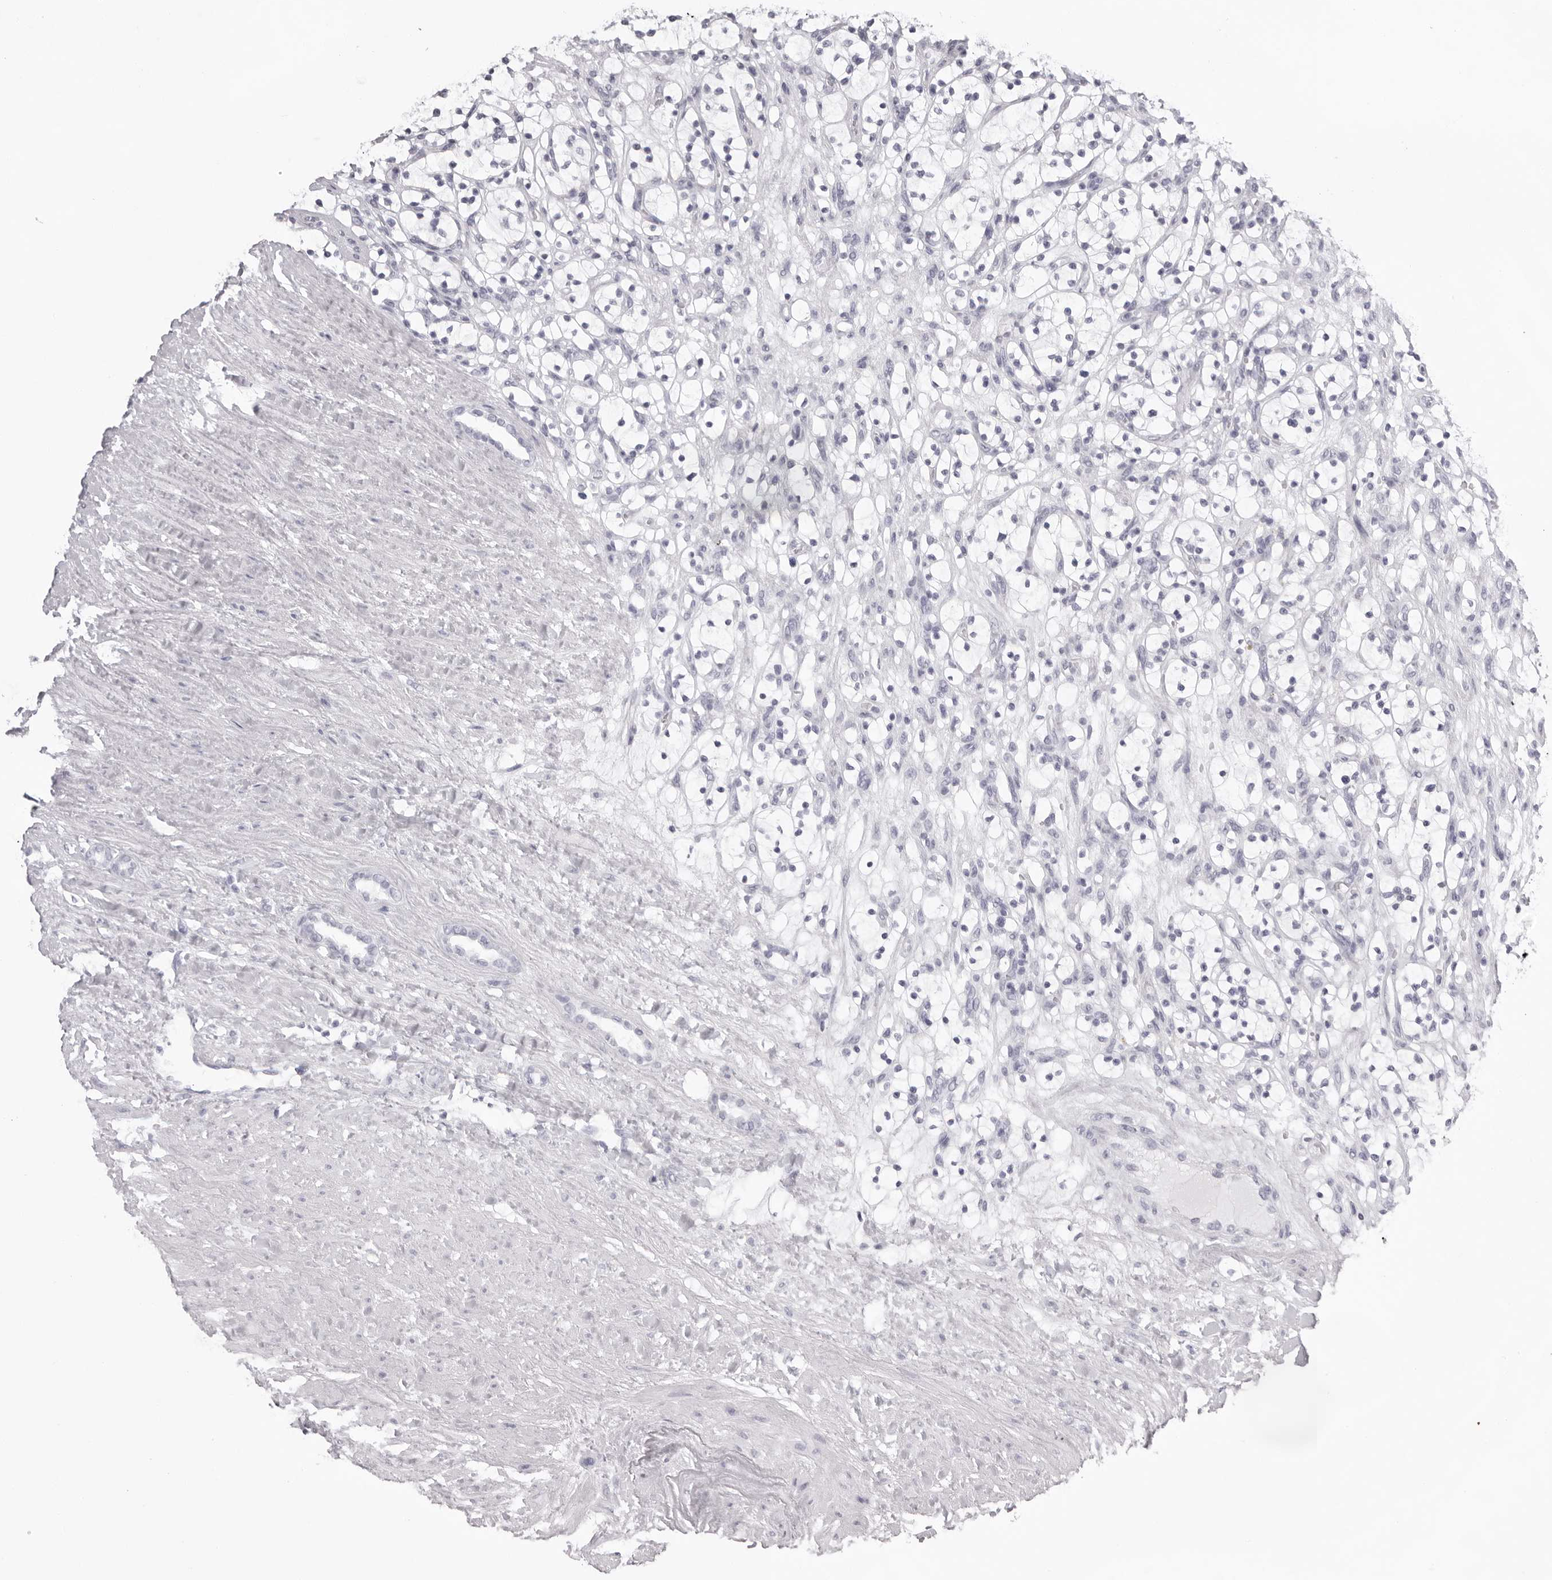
{"staining": {"intensity": "negative", "quantity": "none", "location": "none"}, "tissue": "renal cancer", "cell_type": "Tumor cells", "image_type": "cancer", "snomed": [{"axis": "morphology", "description": "Adenocarcinoma, NOS"}, {"axis": "topography", "description": "Kidney"}], "caption": "Tumor cells are negative for brown protein staining in renal cancer.", "gene": "TMOD4", "patient": {"sex": "female", "age": 57}}